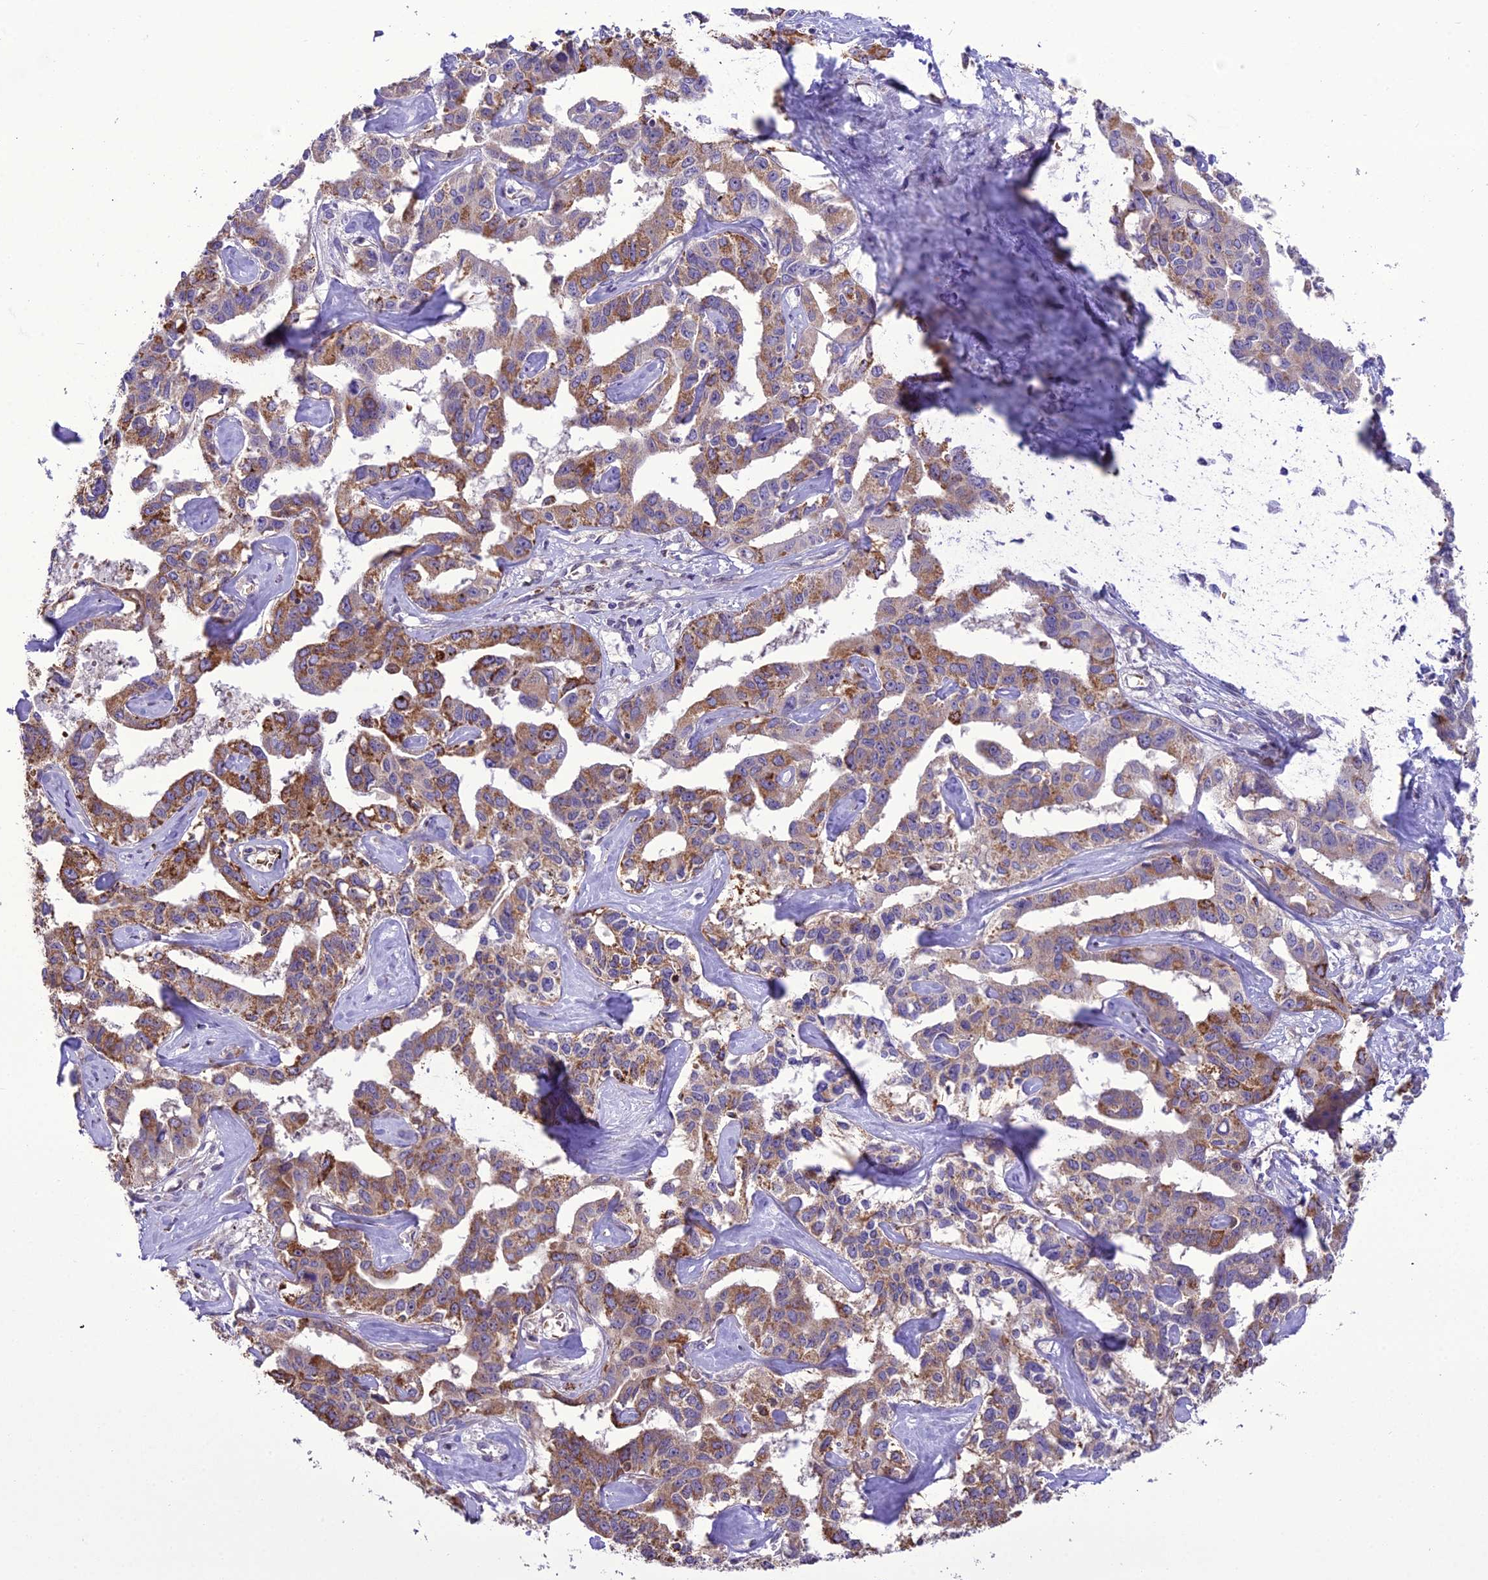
{"staining": {"intensity": "moderate", "quantity": ">75%", "location": "cytoplasmic/membranous"}, "tissue": "liver cancer", "cell_type": "Tumor cells", "image_type": "cancer", "snomed": [{"axis": "morphology", "description": "Cholangiocarcinoma"}, {"axis": "topography", "description": "Liver"}], "caption": "Cholangiocarcinoma (liver) stained with immunohistochemistry reveals moderate cytoplasmic/membranous positivity in approximately >75% of tumor cells.", "gene": "TBC1D24", "patient": {"sex": "male", "age": 59}}